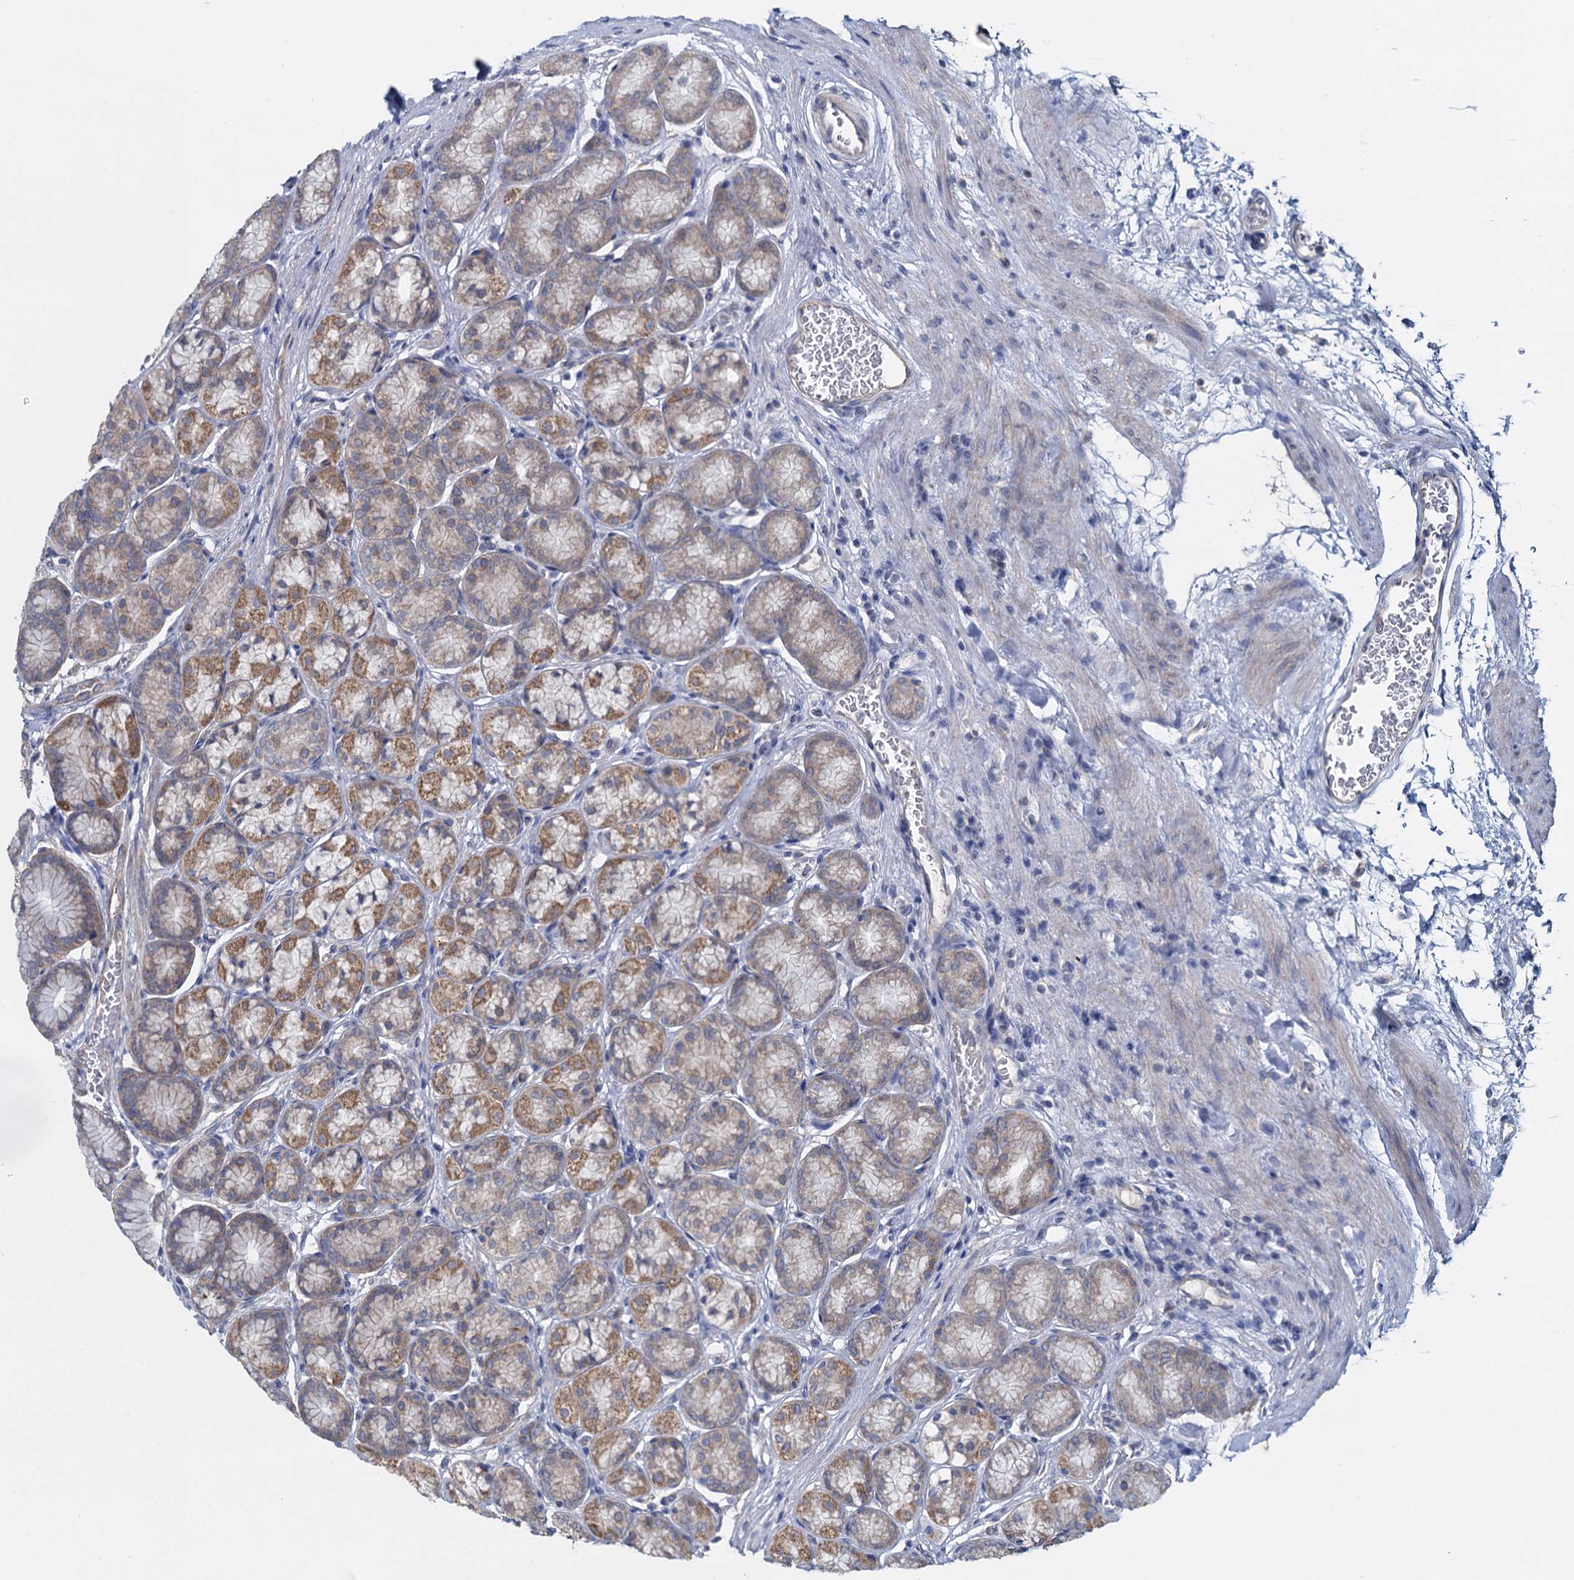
{"staining": {"intensity": "moderate", "quantity": "25%-75%", "location": "cytoplasmic/membranous"}, "tissue": "stomach", "cell_type": "Glandular cells", "image_type": "normal", "snomed": [{"axis": "morphology", "description": "Normal tissue, NOS"}, {"axis": "morphology", "description": "Adenocarcinoma, NOS"}, {"axis": "morphology", "description": "Adenocarcinoma, High grade"}, {"axis": "topography", "description": "Stomach, upper"}, {"axis": "topography", "description": "Stomach"}], "caption": "Protein expression by immunohistochemistry demonstrates moderate cytoplasmic/membranous staining in about 25%-75% of glandular cells in normal stomach.", "gene": "GSTM2", "patient": {"sex": "female", "age": 65}}